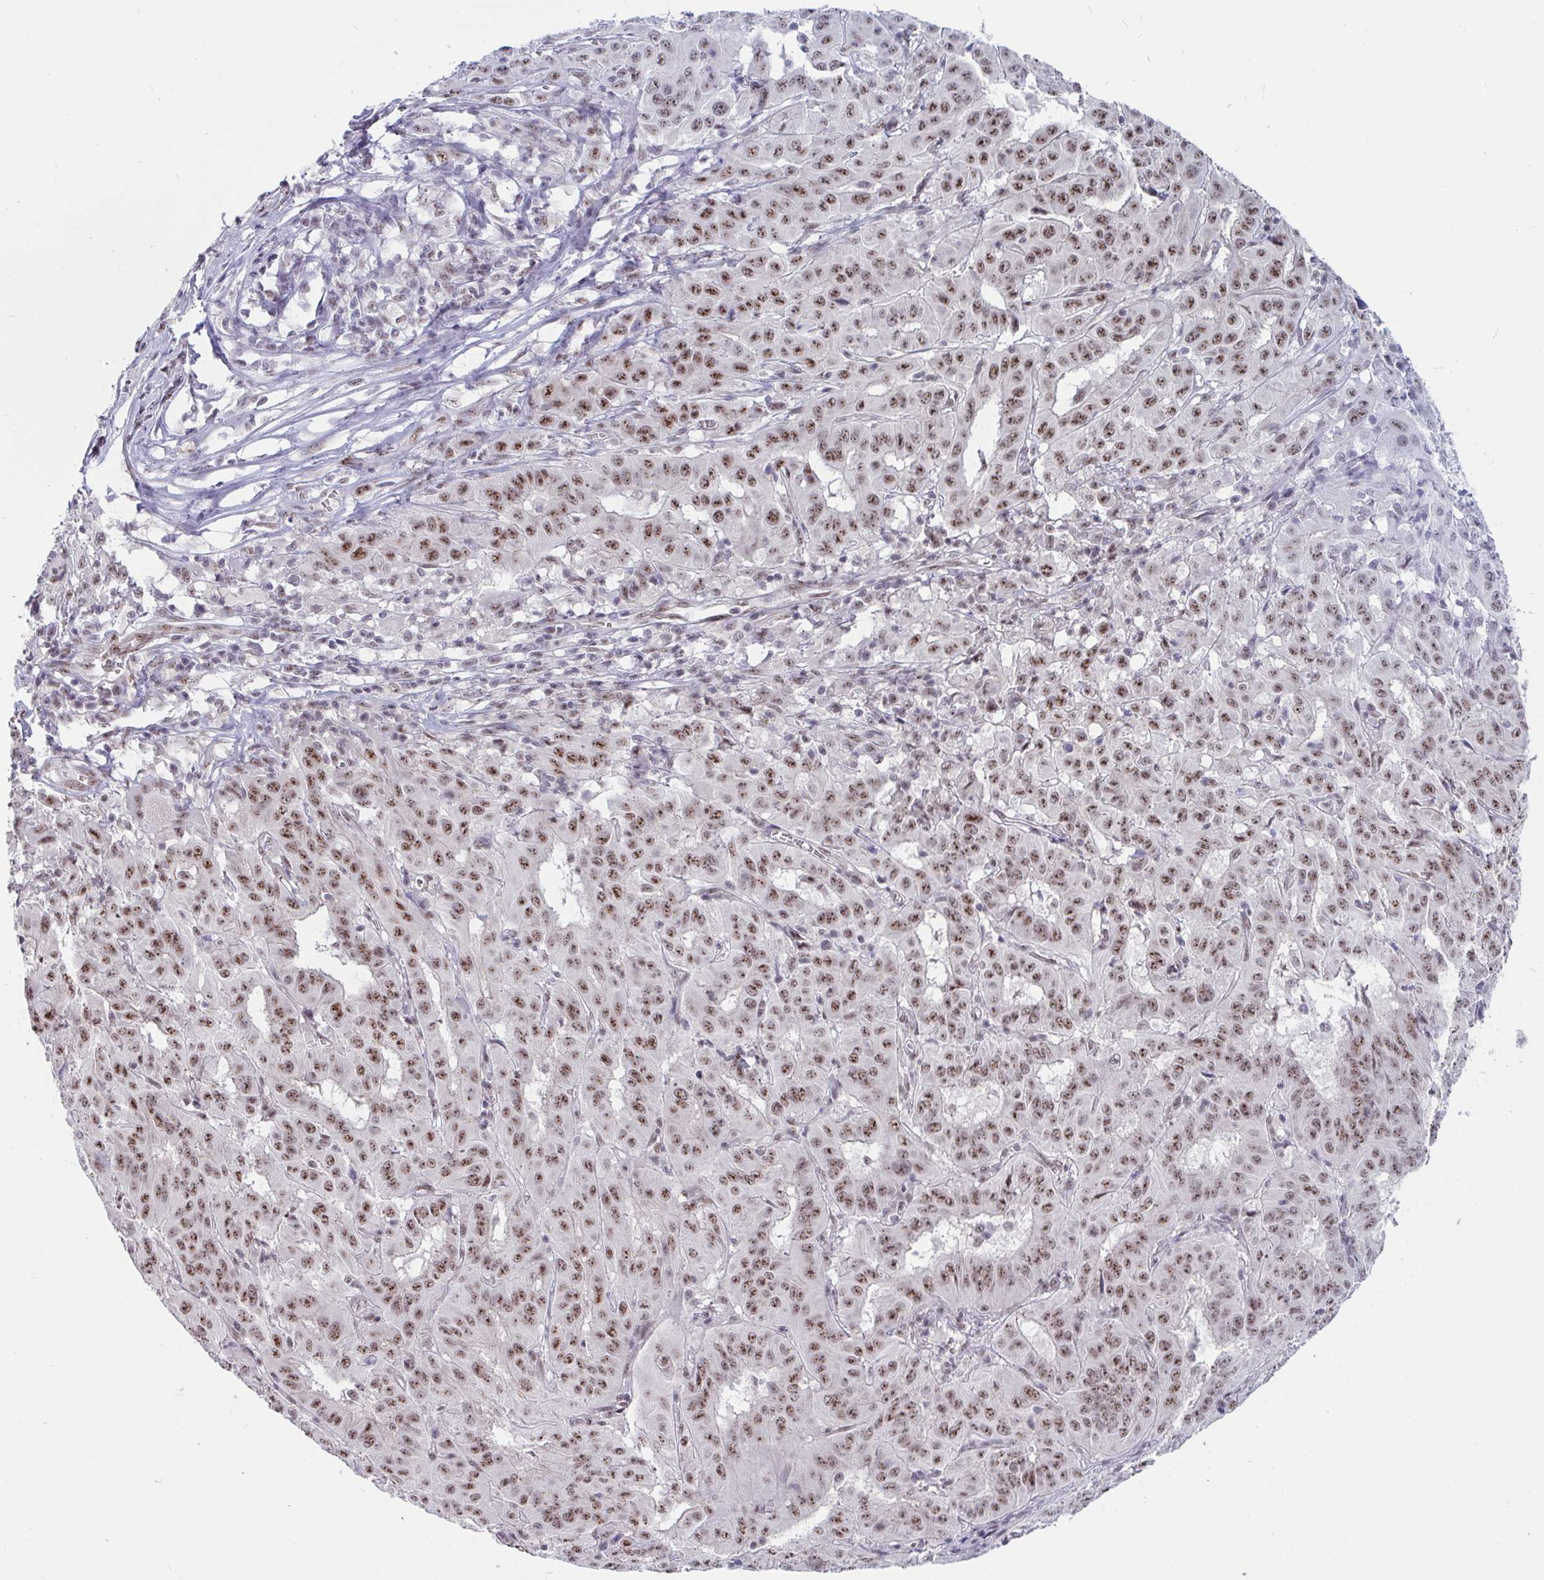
{"staining": {"intensity": "moderate", "quantity": ">75%", "location": "nuclear"}, "tissue": "pancreatic cancer", "cell_type": "Tumor cells", "image_type": "cancer", "snomed": [{"axis": "morphology", "description": "Adenocarcinoma, NOS"}, {"axis": "topography", "description": "Pancreas"}], "caption": "IHC histopathology image of neoplastic tissue: pancreatic adenocarcinoma stained using immunohistochemistry displays medium levels of moderate protein expression localized specifically in the nuclear of tumor cells, appearing as a nuclear brown color.", "gene": "PRR14", "patient": {"sex": "male", "age": 63}}